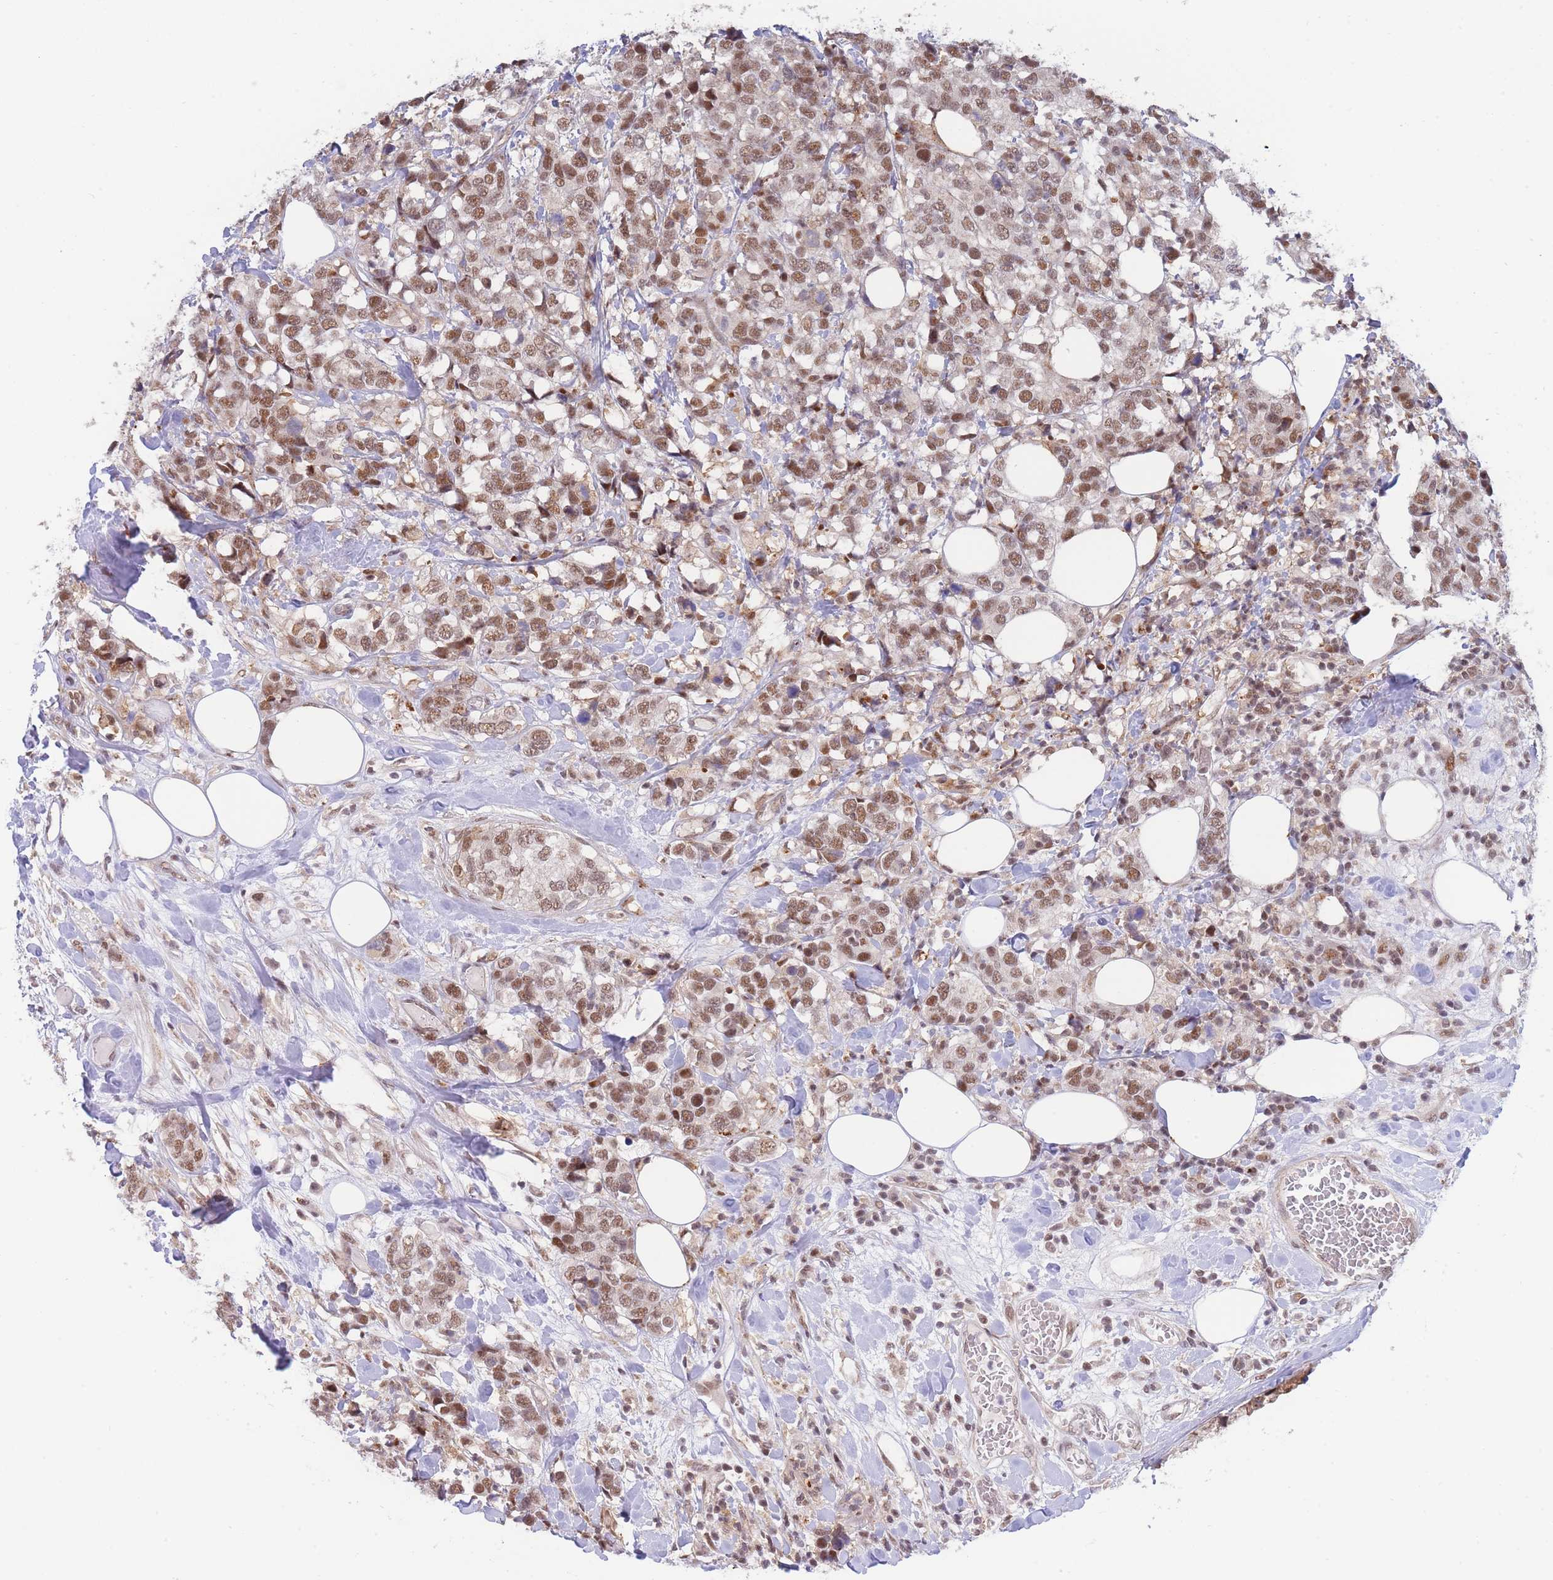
{"staining": {"intensity": "moderate", "quantity": ">75%", "location": "nuclear"}, "tissue": "breast cancer", "cell_type": "Tumor cells", "image_type": "cancer", "snomed": [{"axis": "morphology", "description": "Lobular carcinoma"}, {"axis": "topography", "description": "Breast"}], "caption": "Immunohistochemistry image of breast cancer (lobular carcinoma) stained for a protein (brown), which shows medium levels of moderate nuclear positivity in about >75% of tumor cells.", "gene": "BOD1L1", "patient": {"sex": "female", "age": 59}}